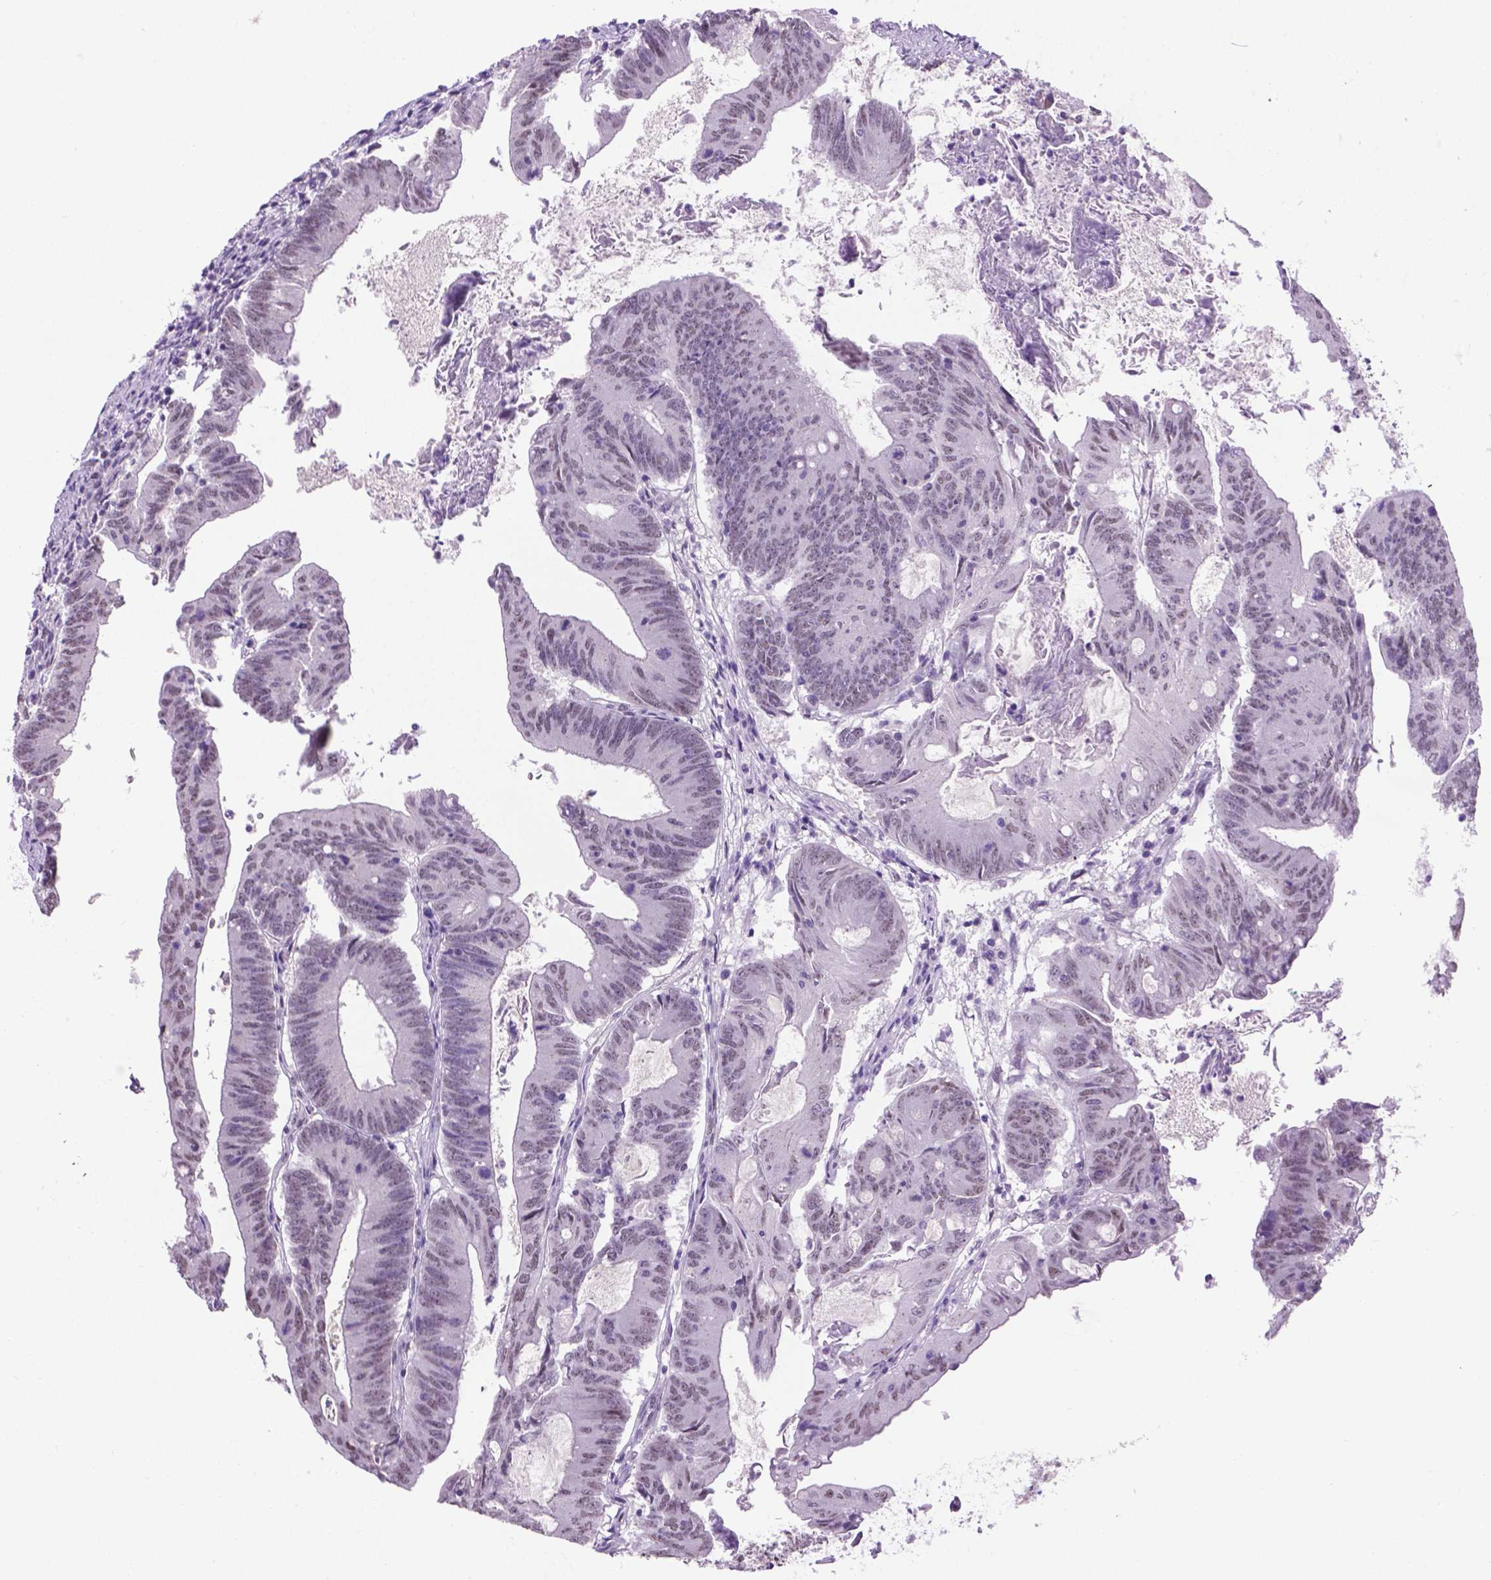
{"staining": {"intensity": "weak", "quantity": "<25%", "location": "nuclear"}, "tissue": "colorectal cancer", "cell_type": "Tumor cells", "image_type": "cancer", "snomed": [{"axis": "morphology", "description": "Adenocarcinoma, NOS"}, {"axis": "topography", "description": "Colon"}], "caption": "Protein analysis of adenocarcinoma (colorectal) demonstrates no significant positivity in tumor cells.", "gene": "ABI2", "patient": {"sex": "female", "age": 70}}